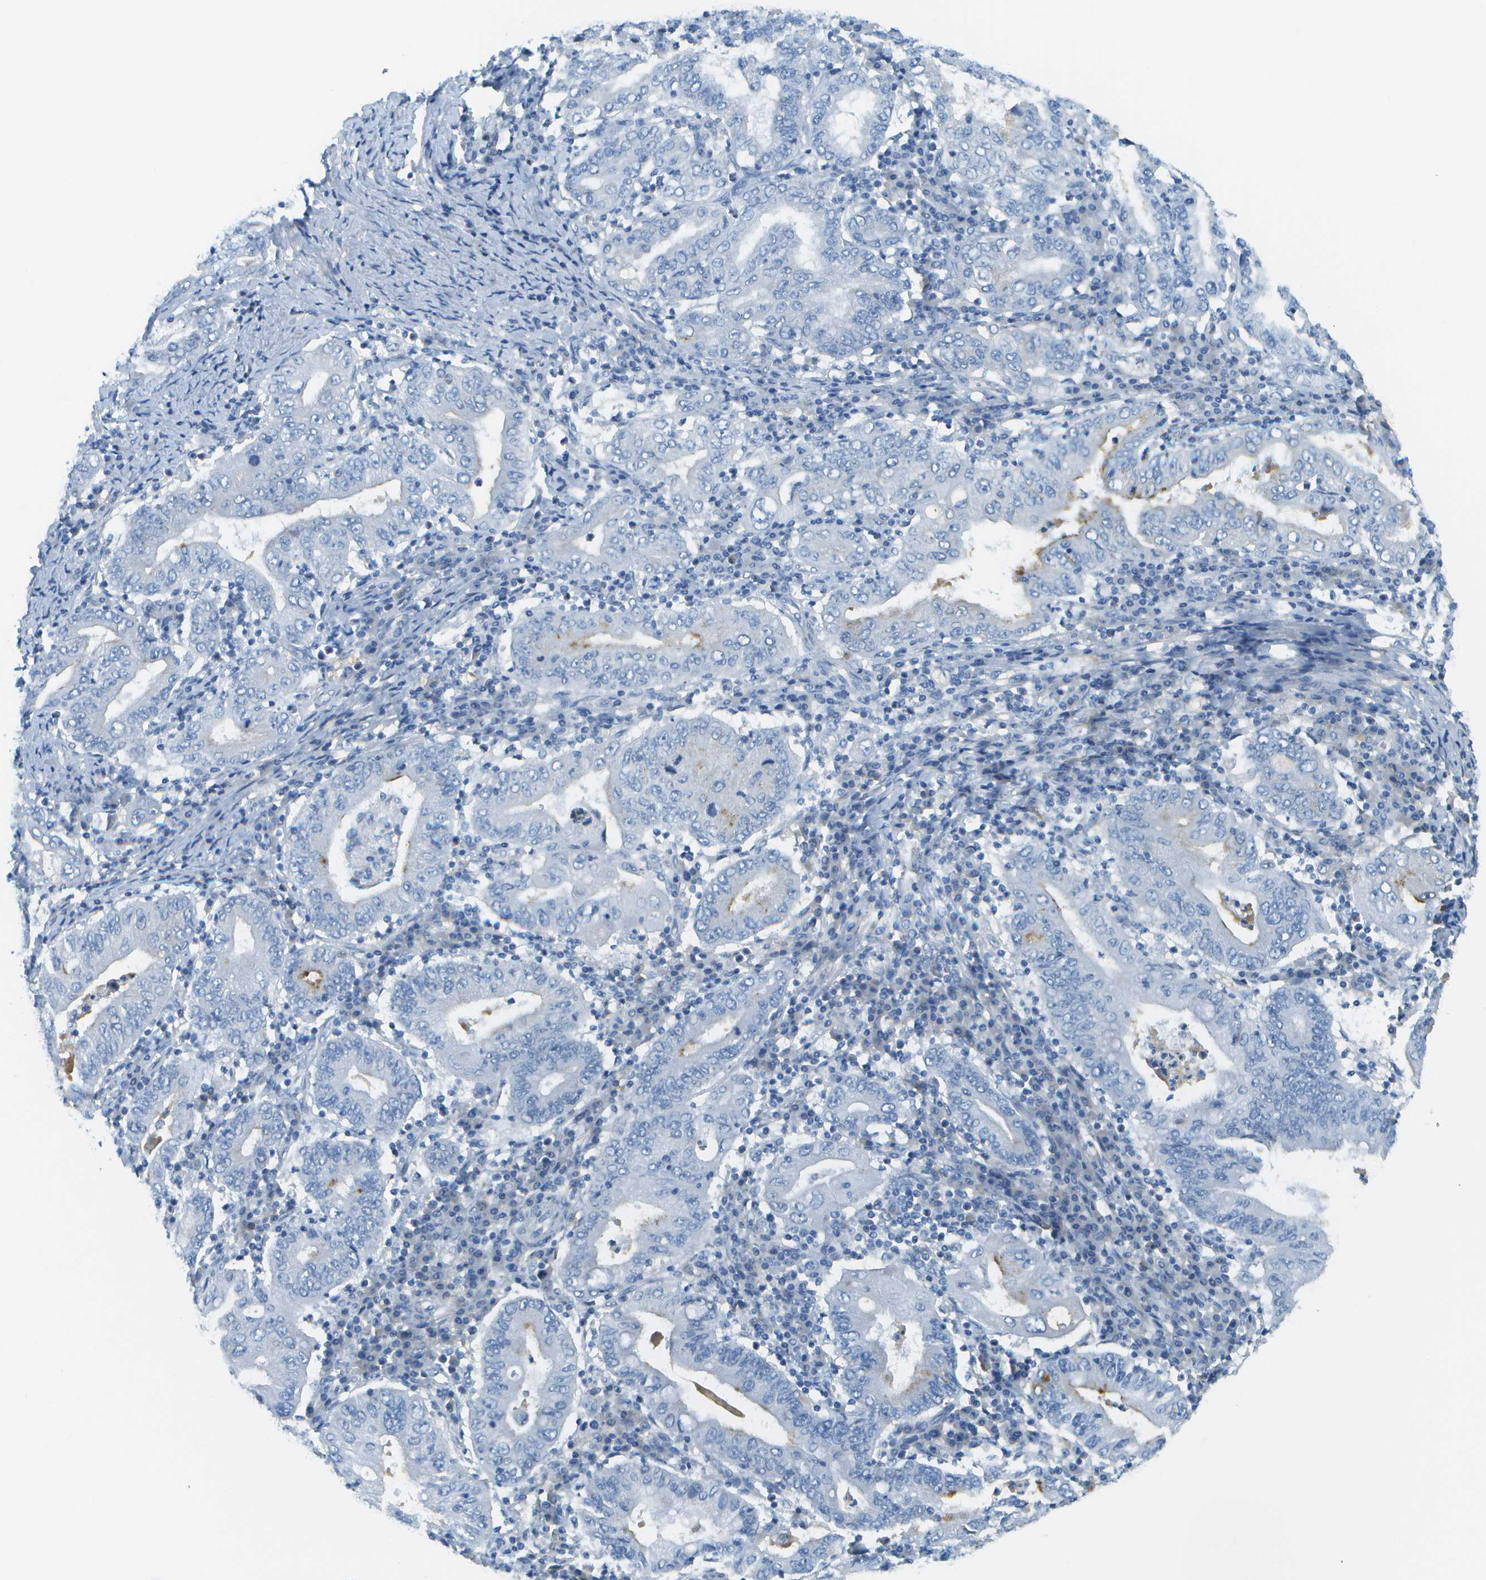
{"staining": {"intensity": "negative", "quantity": "none", "location": "none"}, "tissue": "stomach cancer", "cell_type": "Tumor cells", "image_type": "cancer", "snomed": [{"axis": "morphology", "description": "Normal tissue, NOS"}, {"axis": "morphology", "description": "Adenocarcinoma, NOS"}, {"axis": "topography", "description": "Esophagus"}, {"axis": "topography", "description": "Stomach, upper"}, {"axis": "topography", "description": "Peripheral nerve tissue"}], "caption": "Protein analysis of stomach cancer reveals no significant staining in tumor cells. The staining was performed using DAB (3,3'-diaminobenzidine) to visualize the protein expression in brown, while the nuclei were stained in blue with hematoxylin (Magnification: 20x).", "gene": "C1S", "patient": {"sex": "male", "age": 62}}